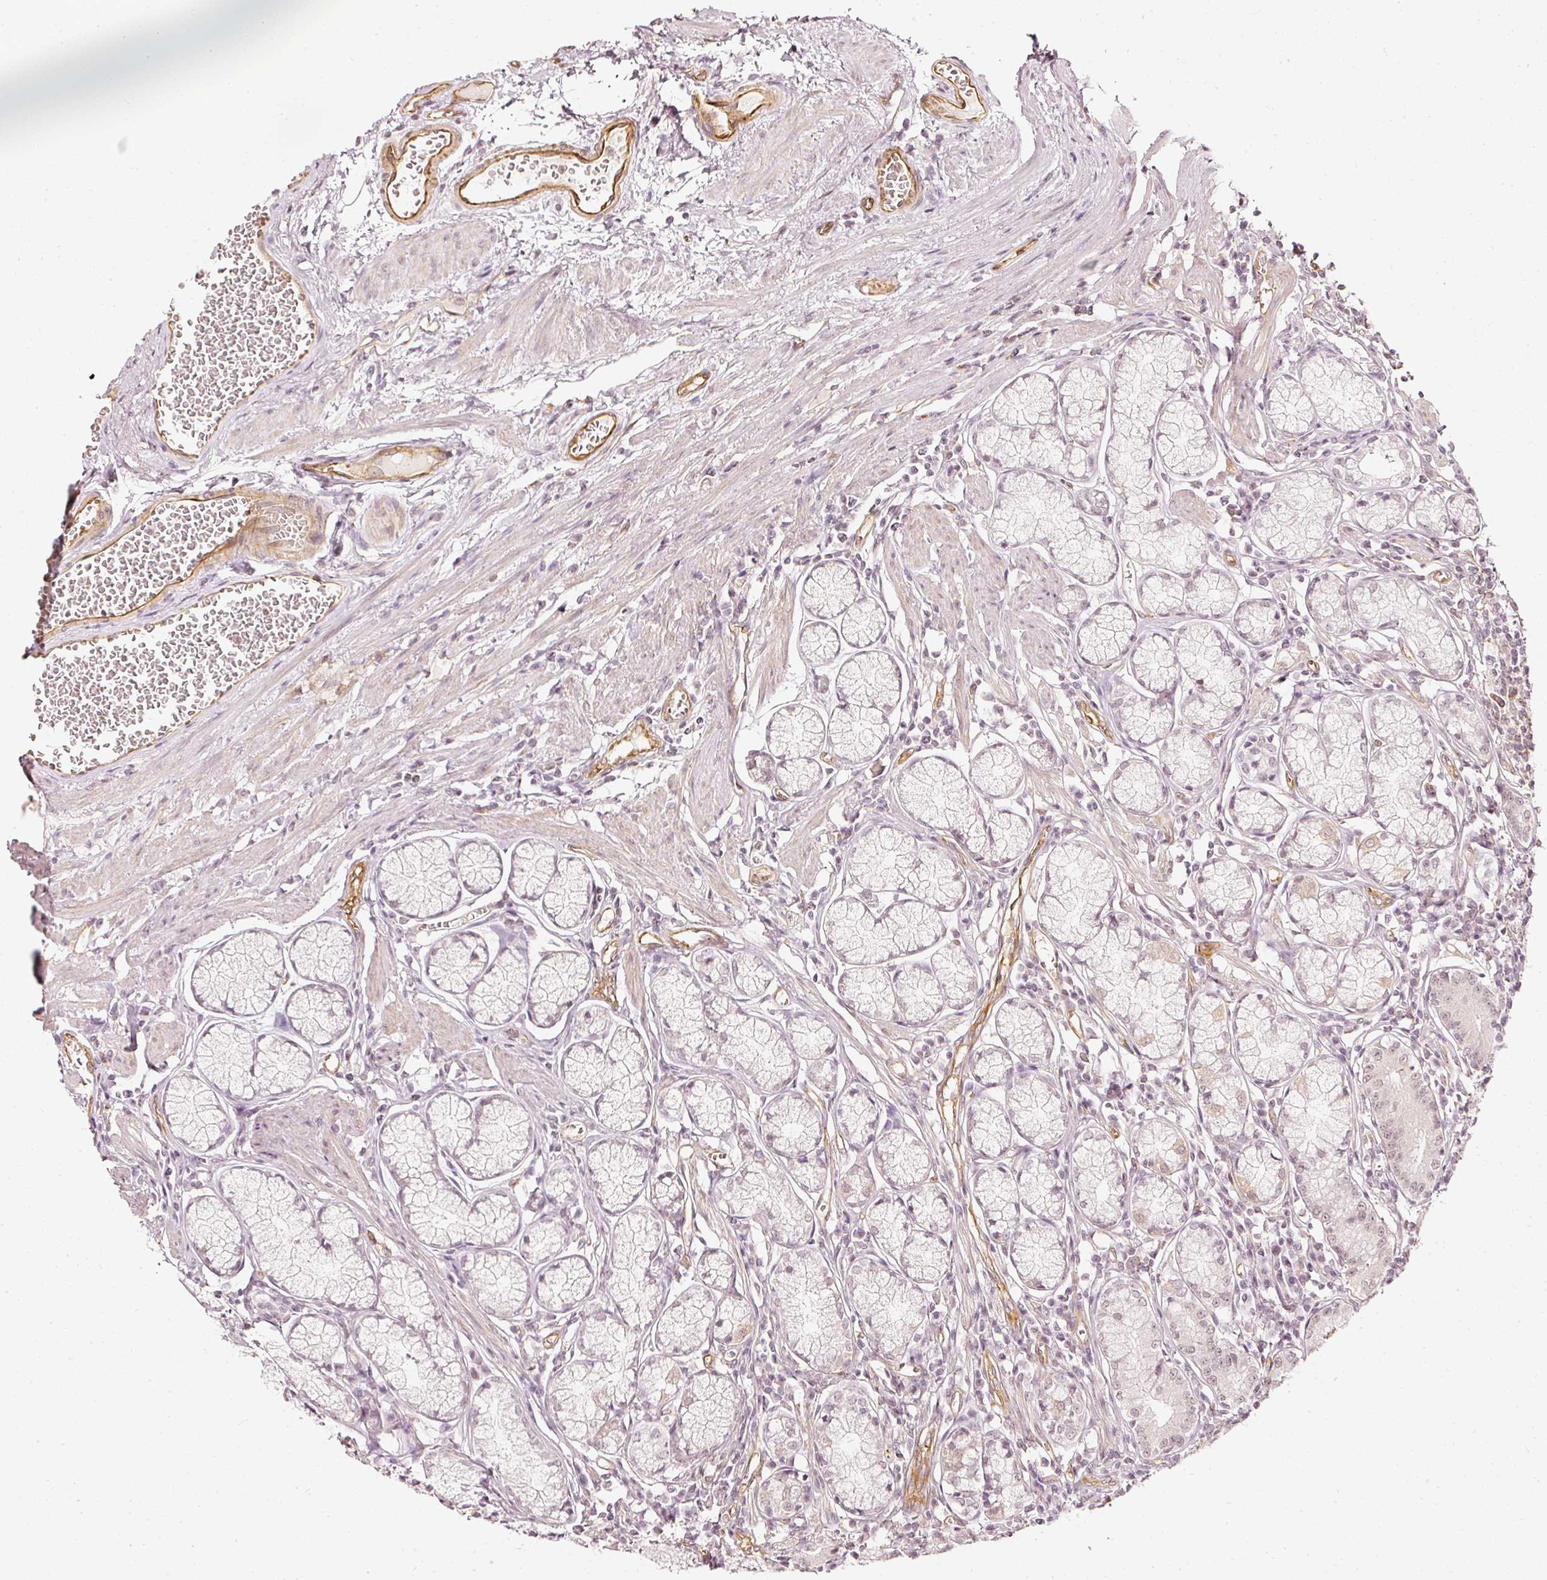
{"staining": {"intensity": "moderate", "quantity": "<25%", "location": "cytoplasmic/membranous"}, "tissue": "stomach", "cell_type": "Glandular cells", "image_type": "normal", "snomed": [{"axis": "morphology", "description": "Normal tissue, NOS"}, {"axis": "topography", "description": "Stomach"}], "caption": "The immunohistochemical stain shows moderate cytoplasmic/membranous staining in glandular cells of benign stomach.", "gene": "DRD2", "patient": {"sex": "male", "age": 55}}